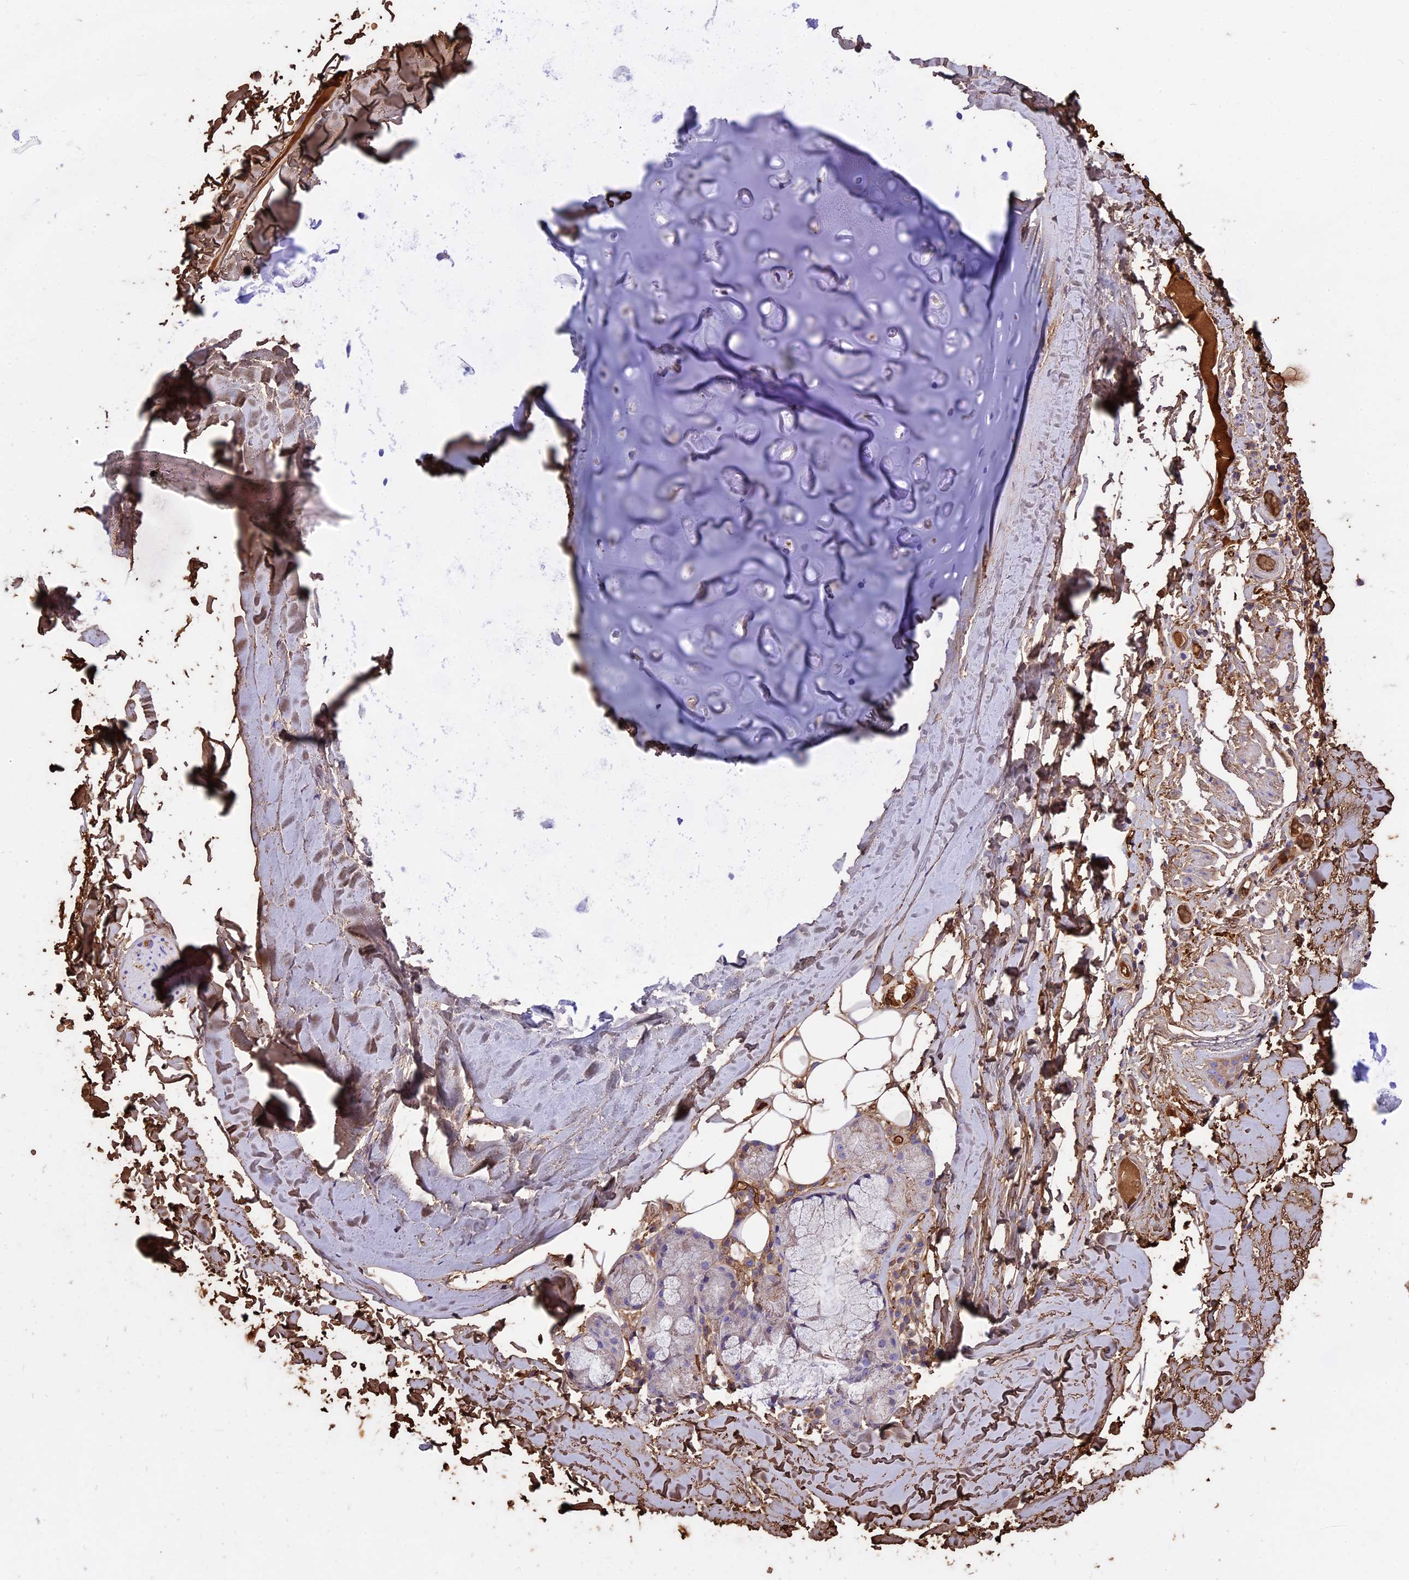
{"staining": {"intensity": "negative", "quantity": "none", "location": "none"}, "tissue": "adipose tissue", "cell_type": "Adipocytes", "image_type": "normal", "snomed": [{"axis": "morphology", "description": "Normal tissue, NOS"}, {"axis": "topography", "description": "Lymph node"}, {"axis": "topography", "description": "Bronchus"}], "caption": "Adipocytes show no significant positivity in benign adipose tissue. The staining was performed using DAB to visualize the protein expression in brown, while the nuclei were stained in blue with hematoxylin (Magnification: 20x).", "gene": "TTC4", "patient": {"sex": "male", "age": 63}}